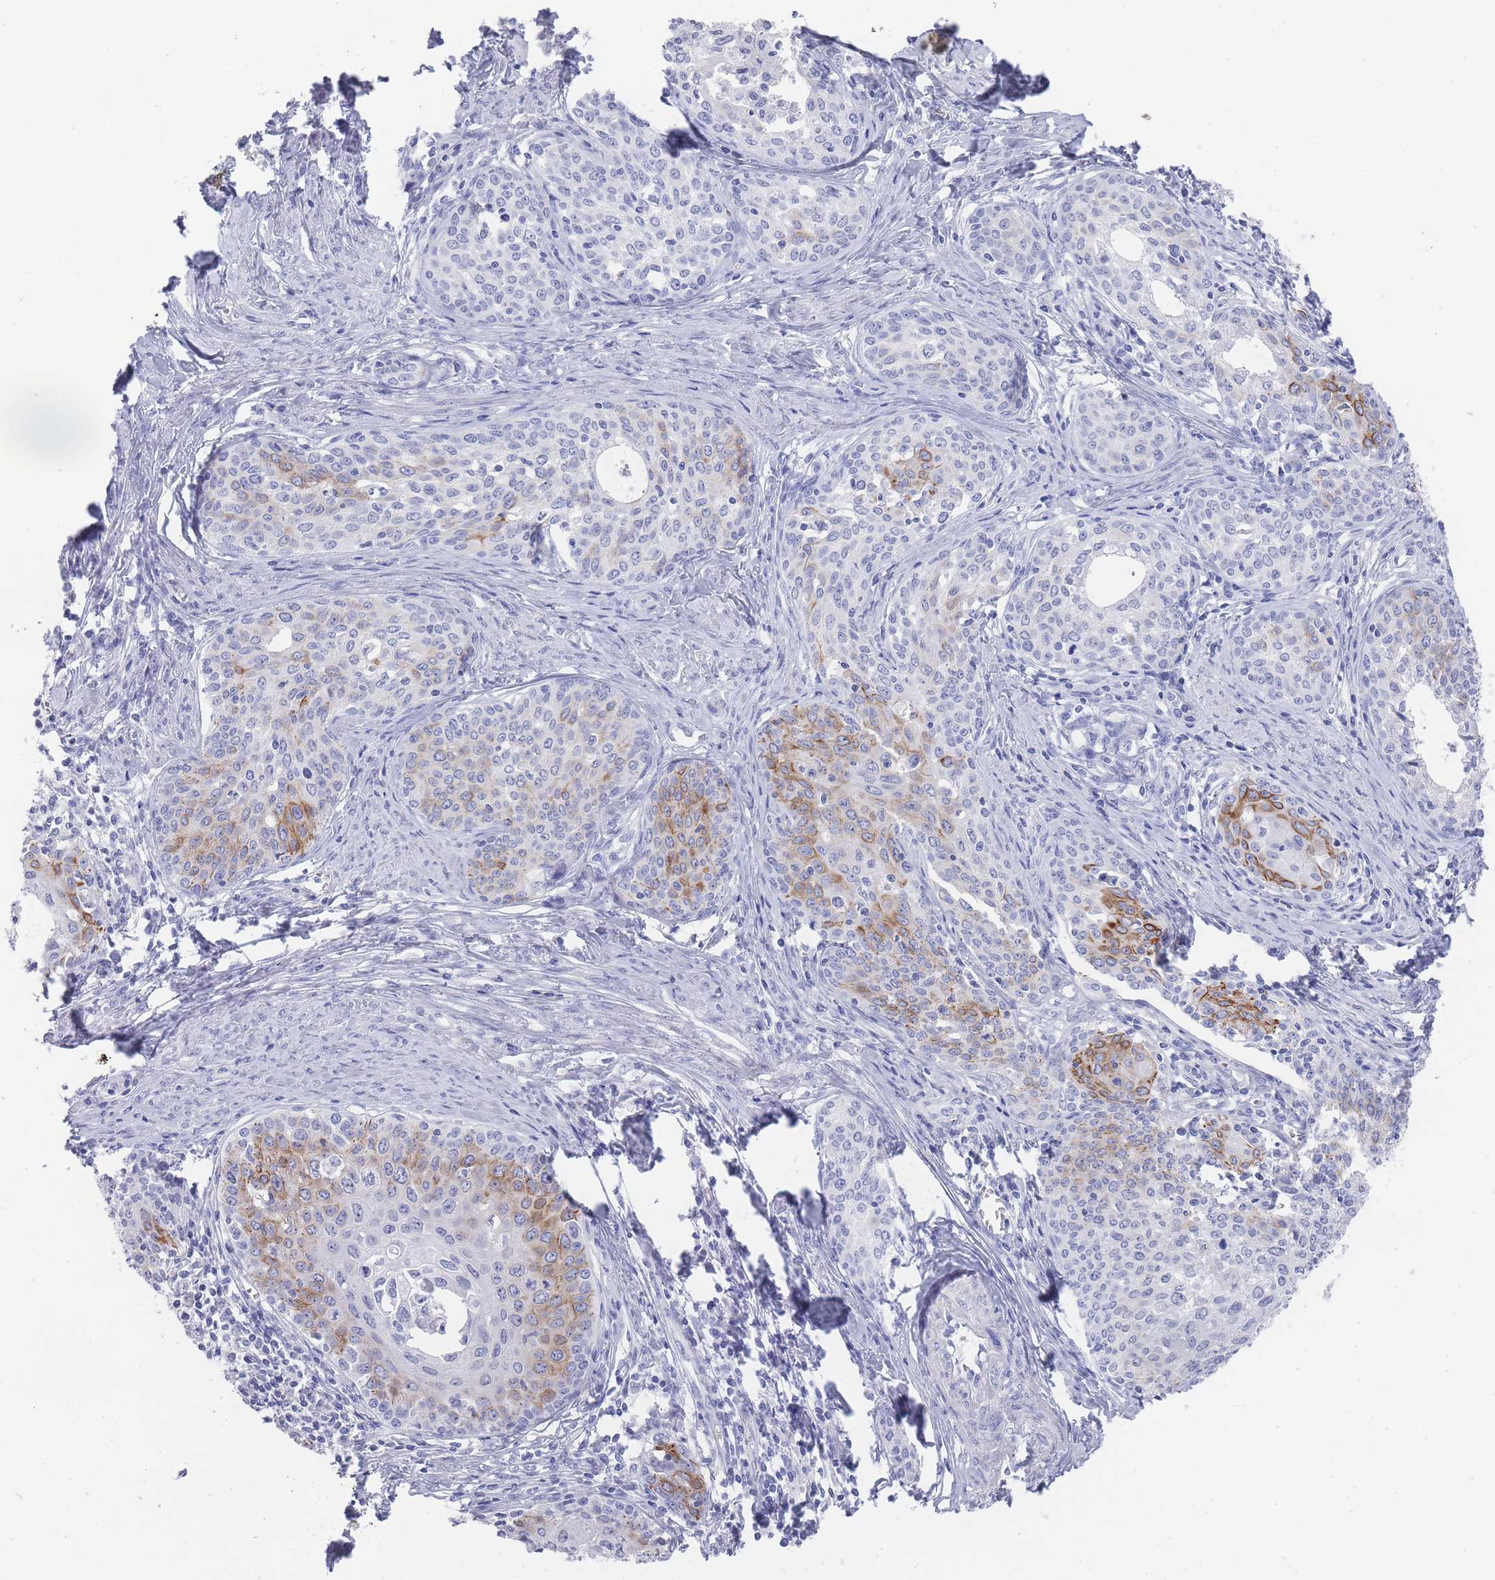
{"staining": {"intensity": "moderate", "quantity": "<25%", "location": "cytoplasmic/membranous"}, "tissue": "cervical cancer", "cell_type": "Tumor cells", "image_type": "cancer", "snomed": [{"axis": "morphology", "description": "Squamous cell carcinoma, NOS"}, {"axis": "morphology", "description": "Adenocarcinoma, NOS"}, {"axis": "topography", "description": "Cervix"}], "caption": "The micrograph demonstrates staining of cervical adenocarcinoma, revealing moderate cytoplasmic/membranous protein expression (brown color) within tumor cells.", "gene": "RAB2B", "patient": {"sex": "female", "age": 52}}